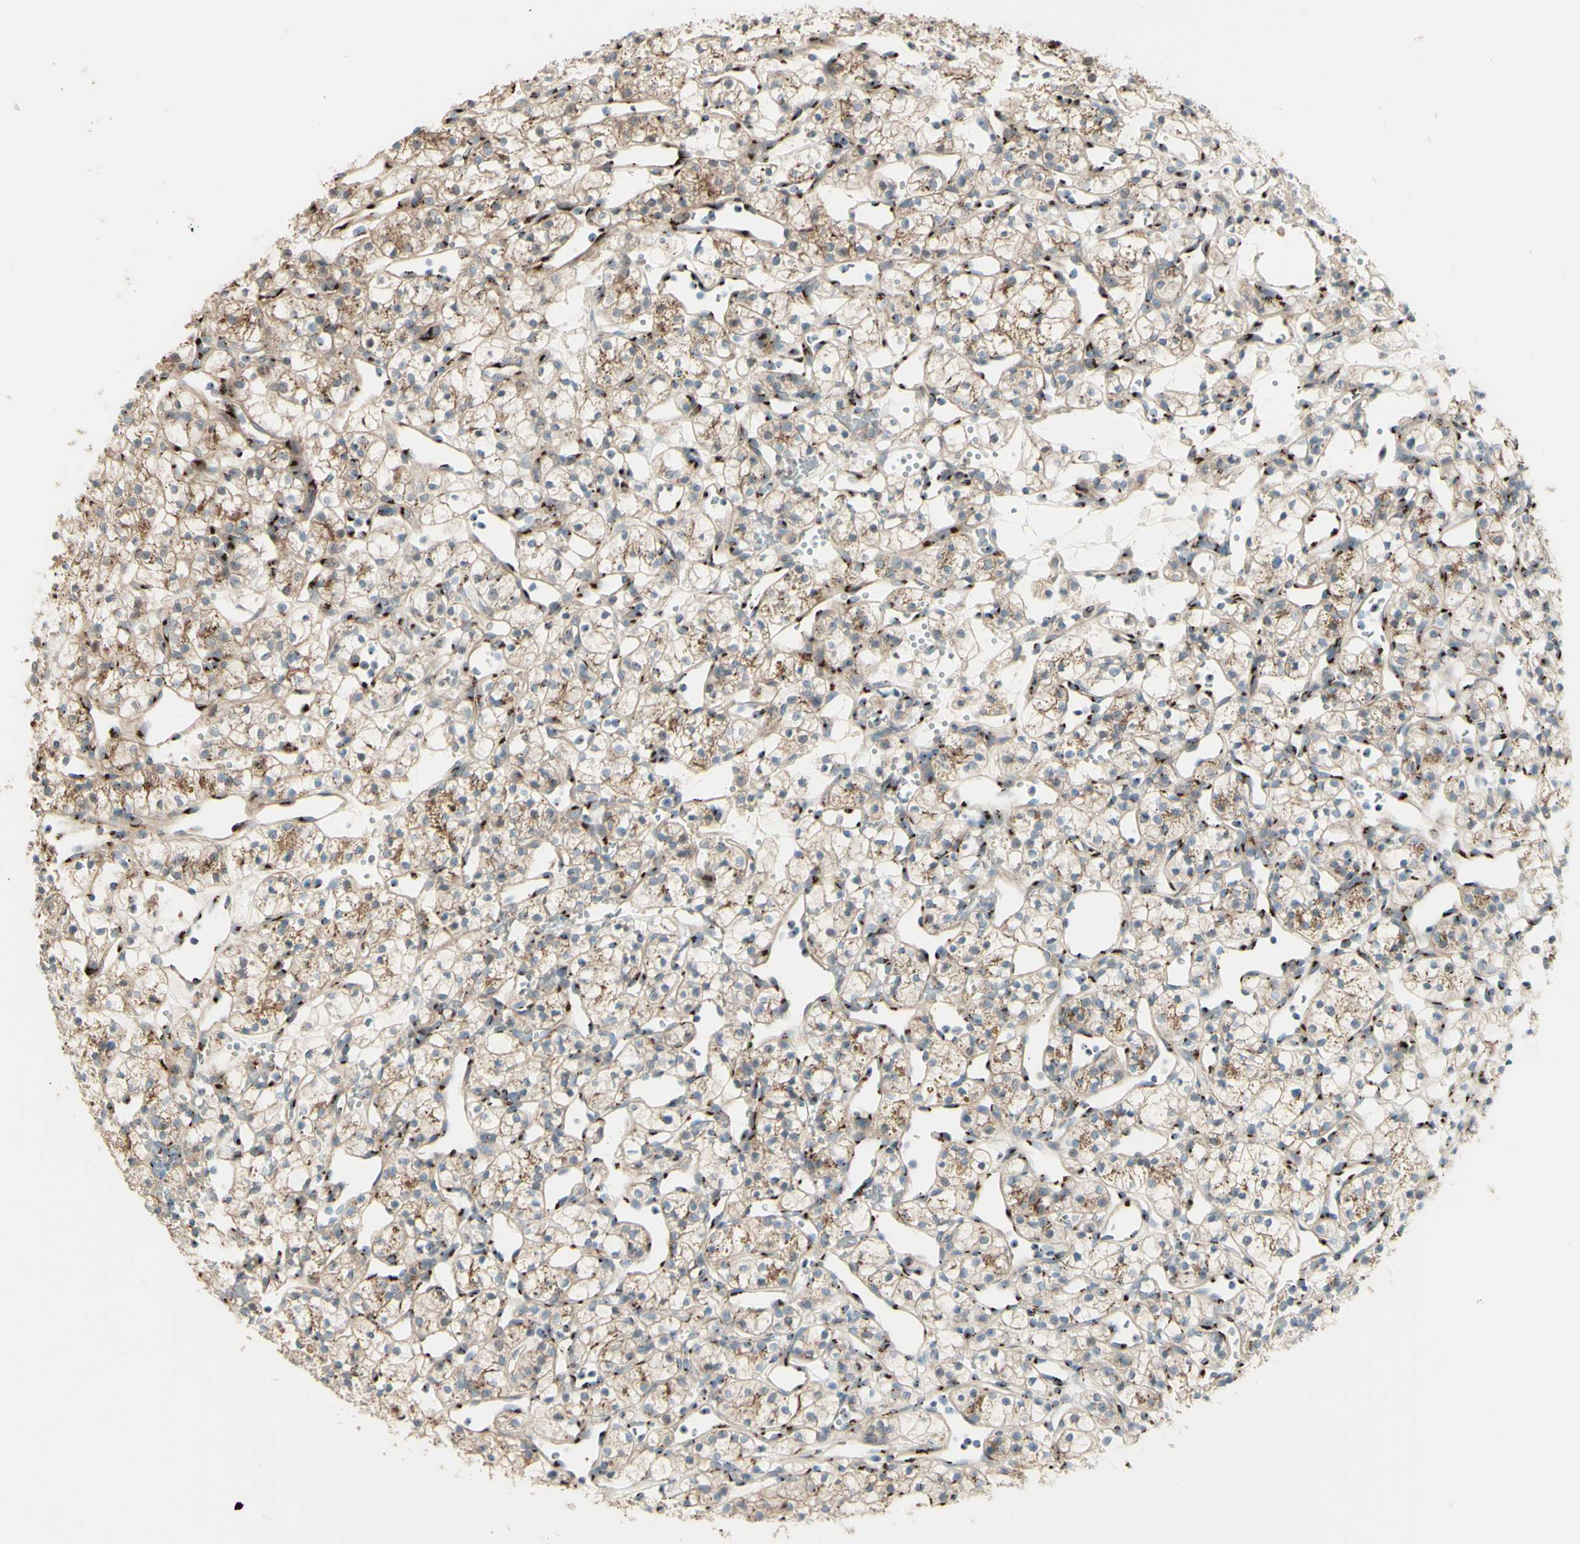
{"staining": {"intensity": "moderate", "quantity": ">75%", "location": "cytoplasmic/membranous"}, "tissue": "renal cancer", "cell_type": "Tumor cells", "image_type": "cancer", "snomed": [{"axis": "morphology", "description": "Adenocarcinoma, NOS"}, {"axis": "topography", "description": "Kidney"}], "caption": "Human renal cancer (adenocarcinoma) stained with a protein marker displays moderate staining in tumor cells.", "gene": "BPNT2", "patient": {"sex": "female", "age": 60}}